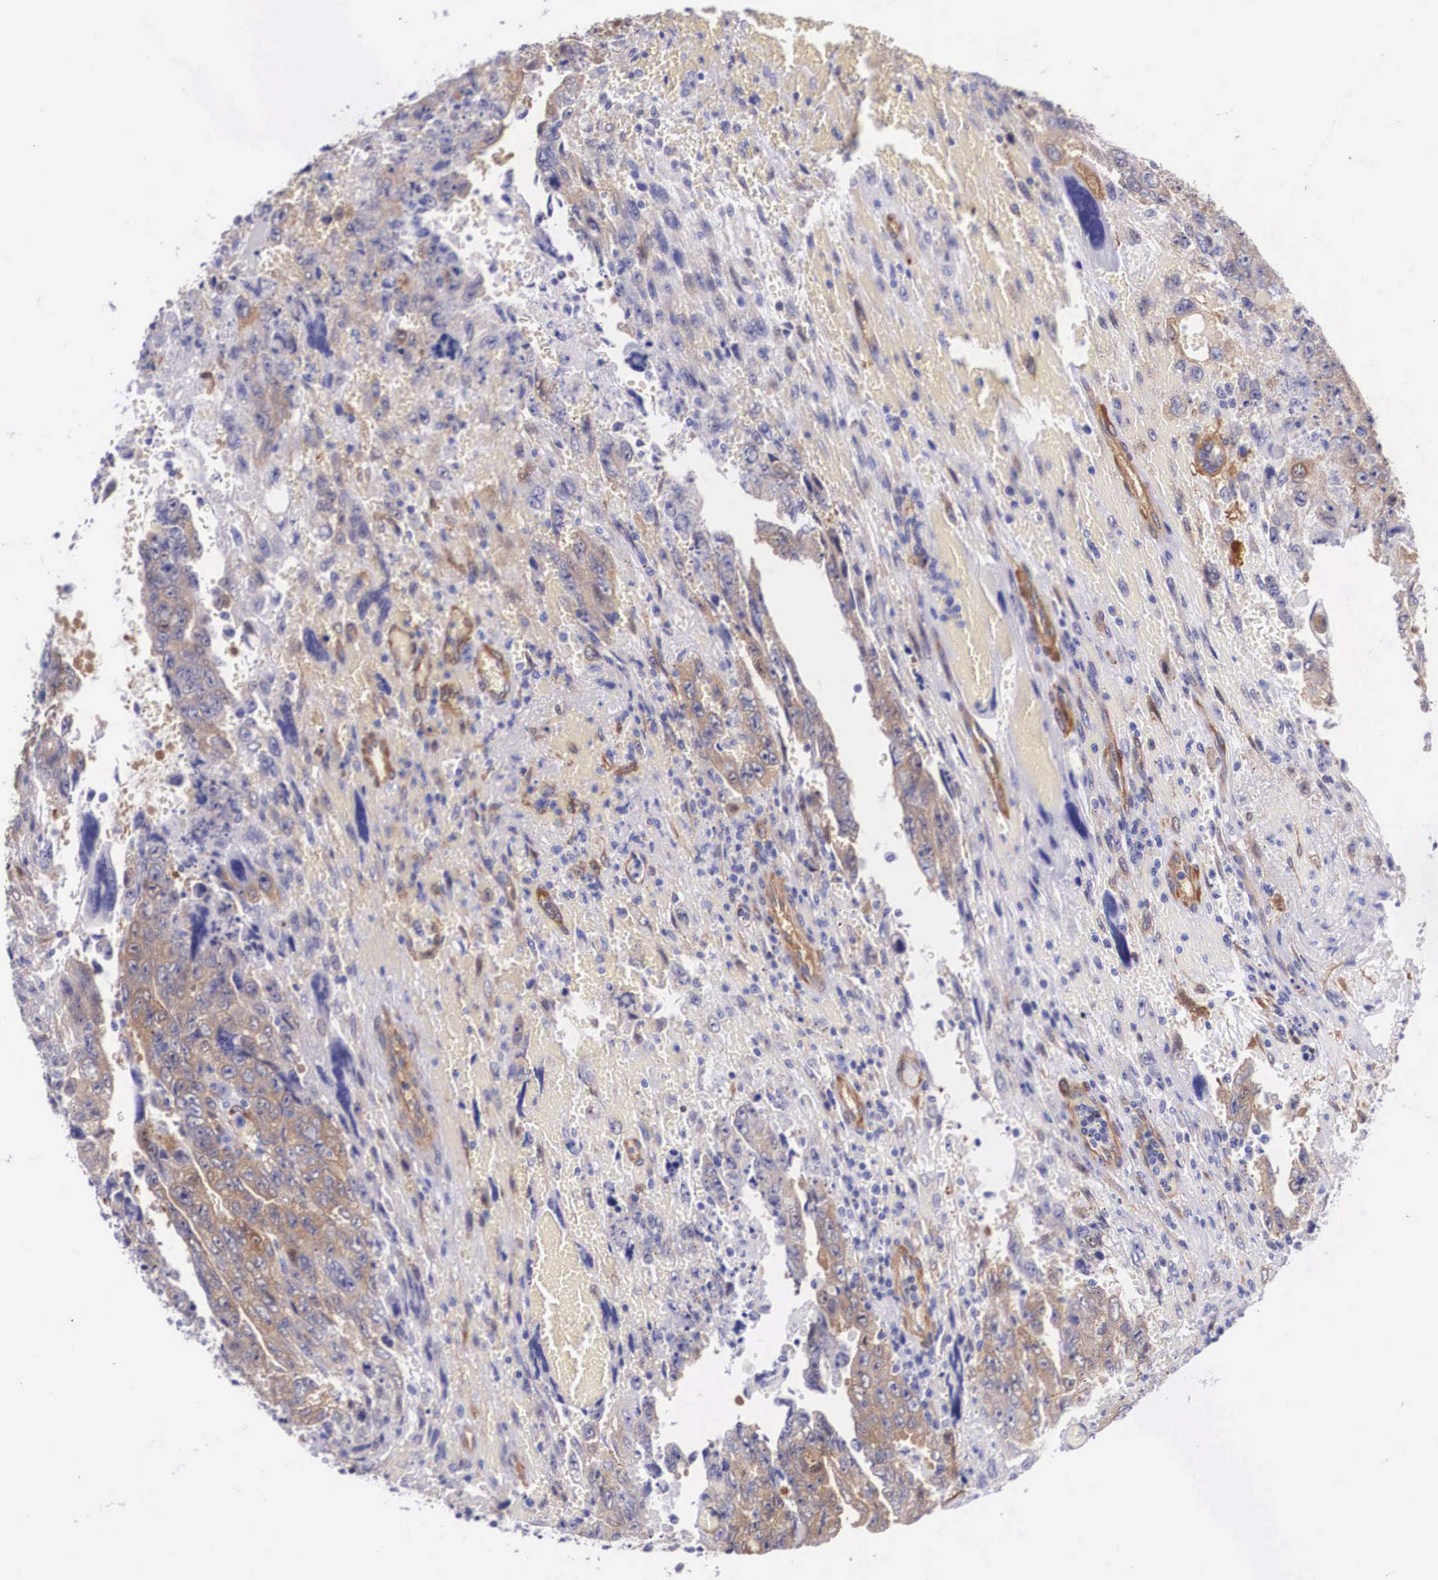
{"staining": {"intensity": "moderate", "quantity": "25%-75%", "location": "cytoplasmic/membranous"}, "tissue": "testis cancer", "cell_type": "Tumor cells", "image_type": "cancer", "snomed": [{"axis": "morphology", "description": "Carcinoma, Embryonal, NOS"}, {"axis": "topography", "description": "Testis"}], "caption": "Immunohistochemical staining of embryonal carcinoma (testis) reveals medium levels of moderate cytoplasmic/membranous expression in approximately 25%-75% of tumor cells.", "gene": "BCAR1", "patient": {"sex": "male", "age": 28}}